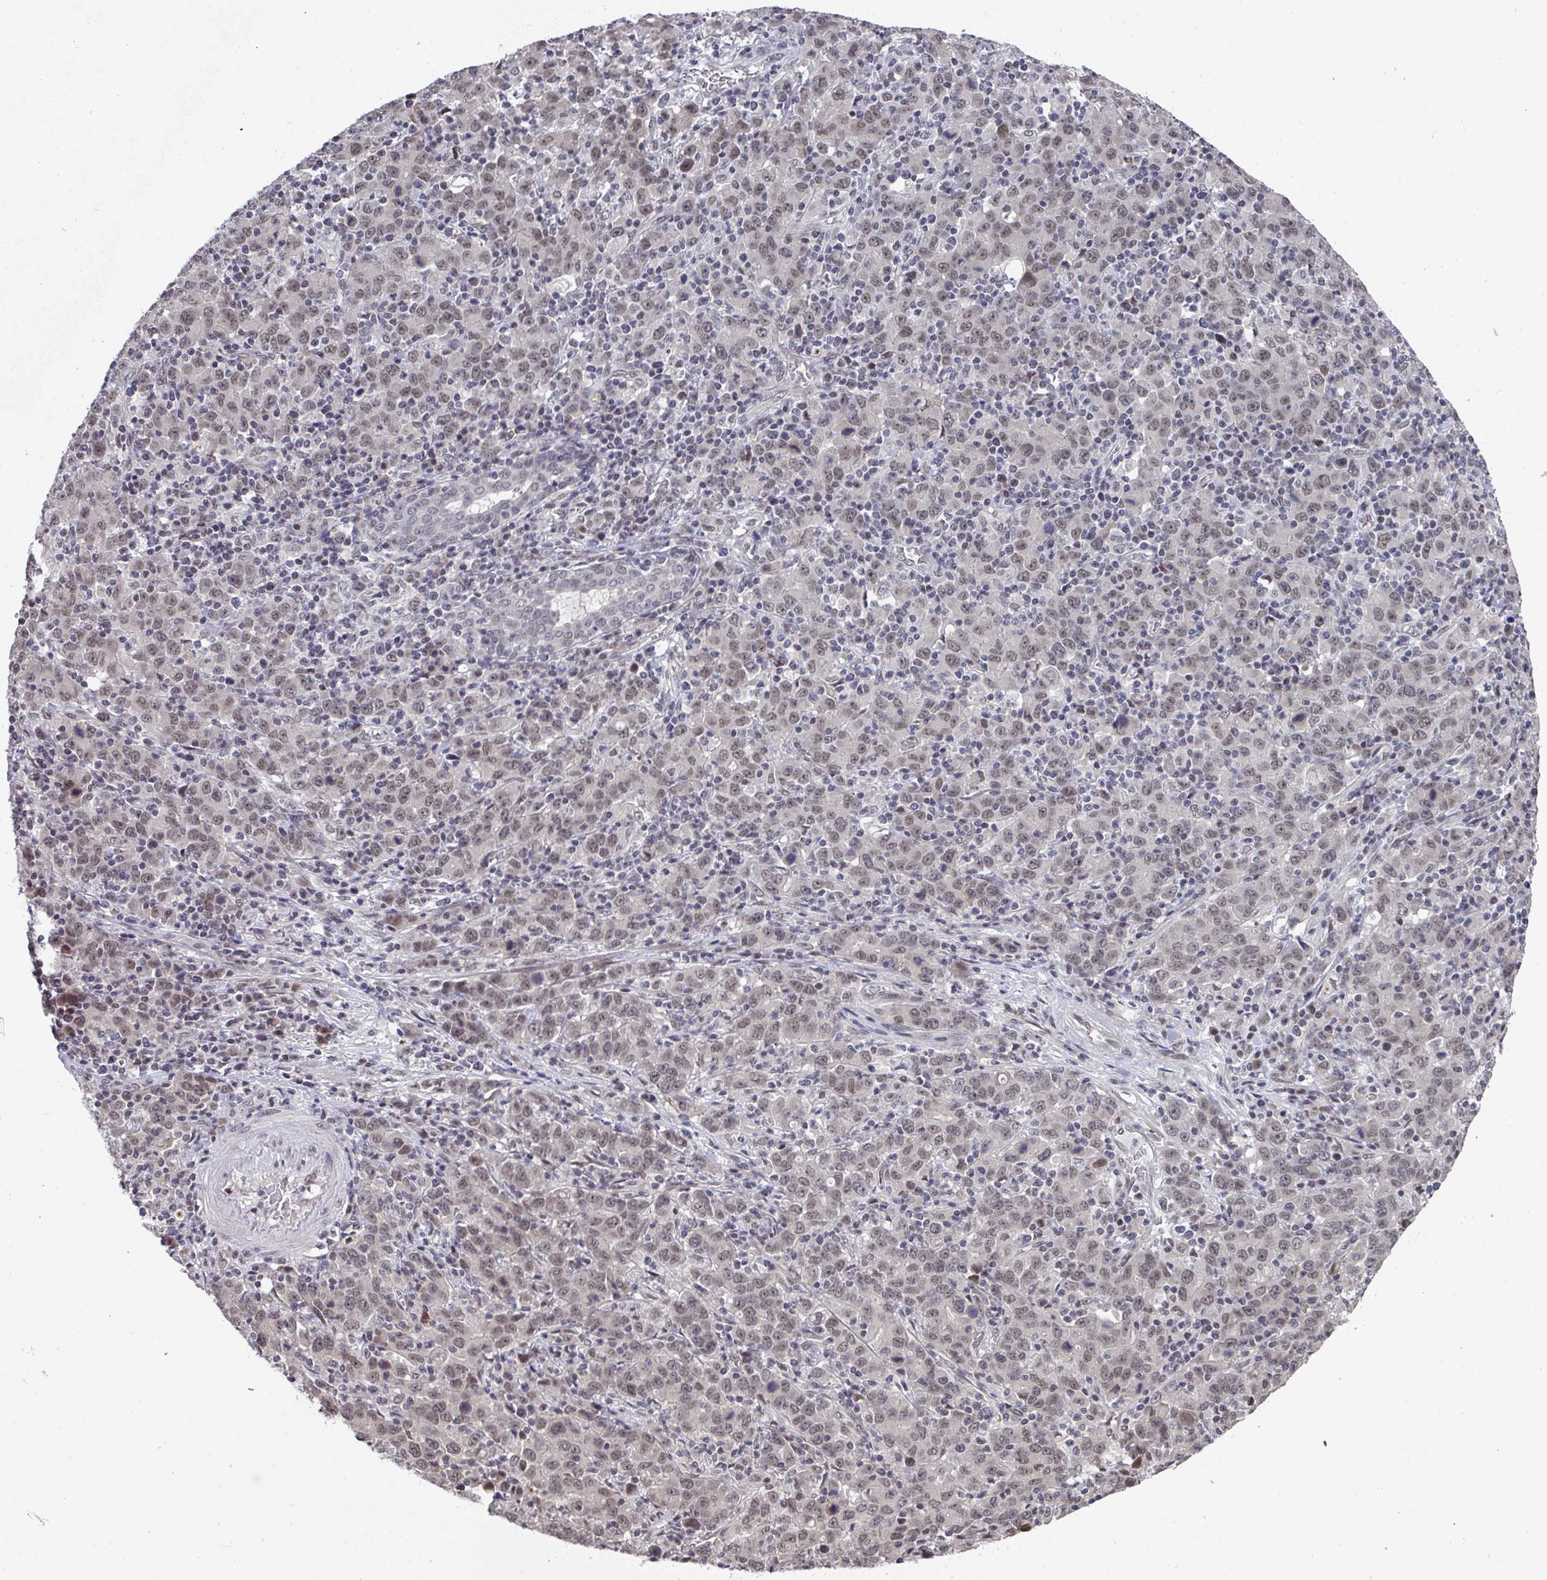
{"staining": {"intensity": "weak", "quantity": ">75%", "location": "nuclear"}, "tissue": "stomach cancer", "cell_type": "Tumor cells", "image_type": "cancer", "snomed": [{"axis": "morphology", "description": "Adenocarcinoma, NOS"}, {"axis": "topography", "description": "Stomach, upper"}], "caption": "A brown stain highlights weak nuclear staining of a protein in stomach adenocarcinoma tumor cells.", "gene": "JMJD1C", "patient": {"sex": "male", "age": 69}}